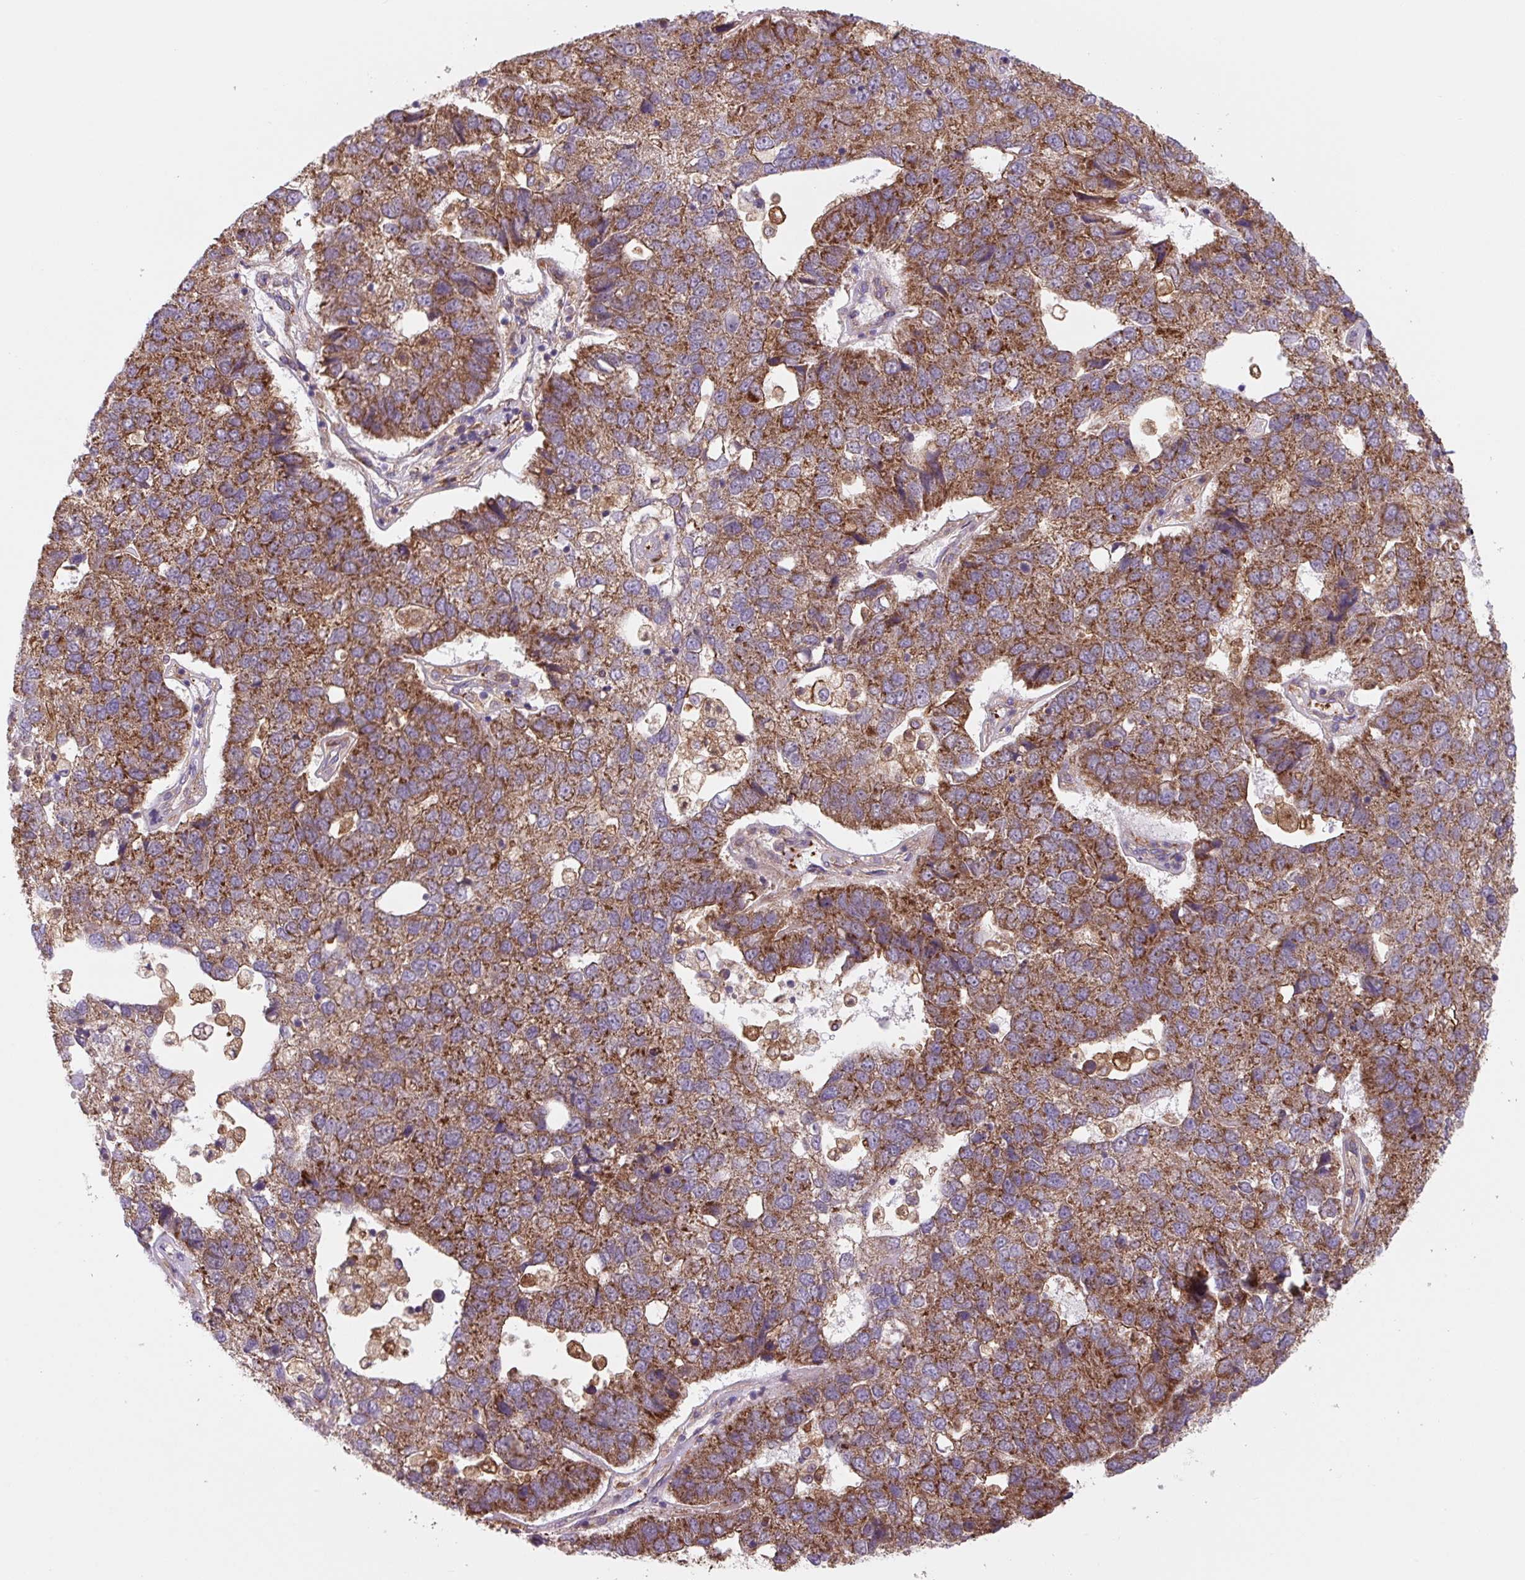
{"staining": {"intensity": "moderate", "quantity": ">75%", "location": "cytoplasmic/membranous"}, "tissue": "pancreatic cancer", "cell_type": "Tumor cells", "image_type": "cancer", "snomed": [{"axis": "morphology", "description": "Adenocarcinoma, NOS"}, {"axis": "topography", "description": "Pancreas"}], "caption": "A photomicrograph of pancreatic cancer (adenocarcinoma) stained for a protein reveals moderate cytoplasmic/membranous brown staining in tumor cells.", "gene": "DHFR2", "patient": {"sex": "female", "age": 61}}